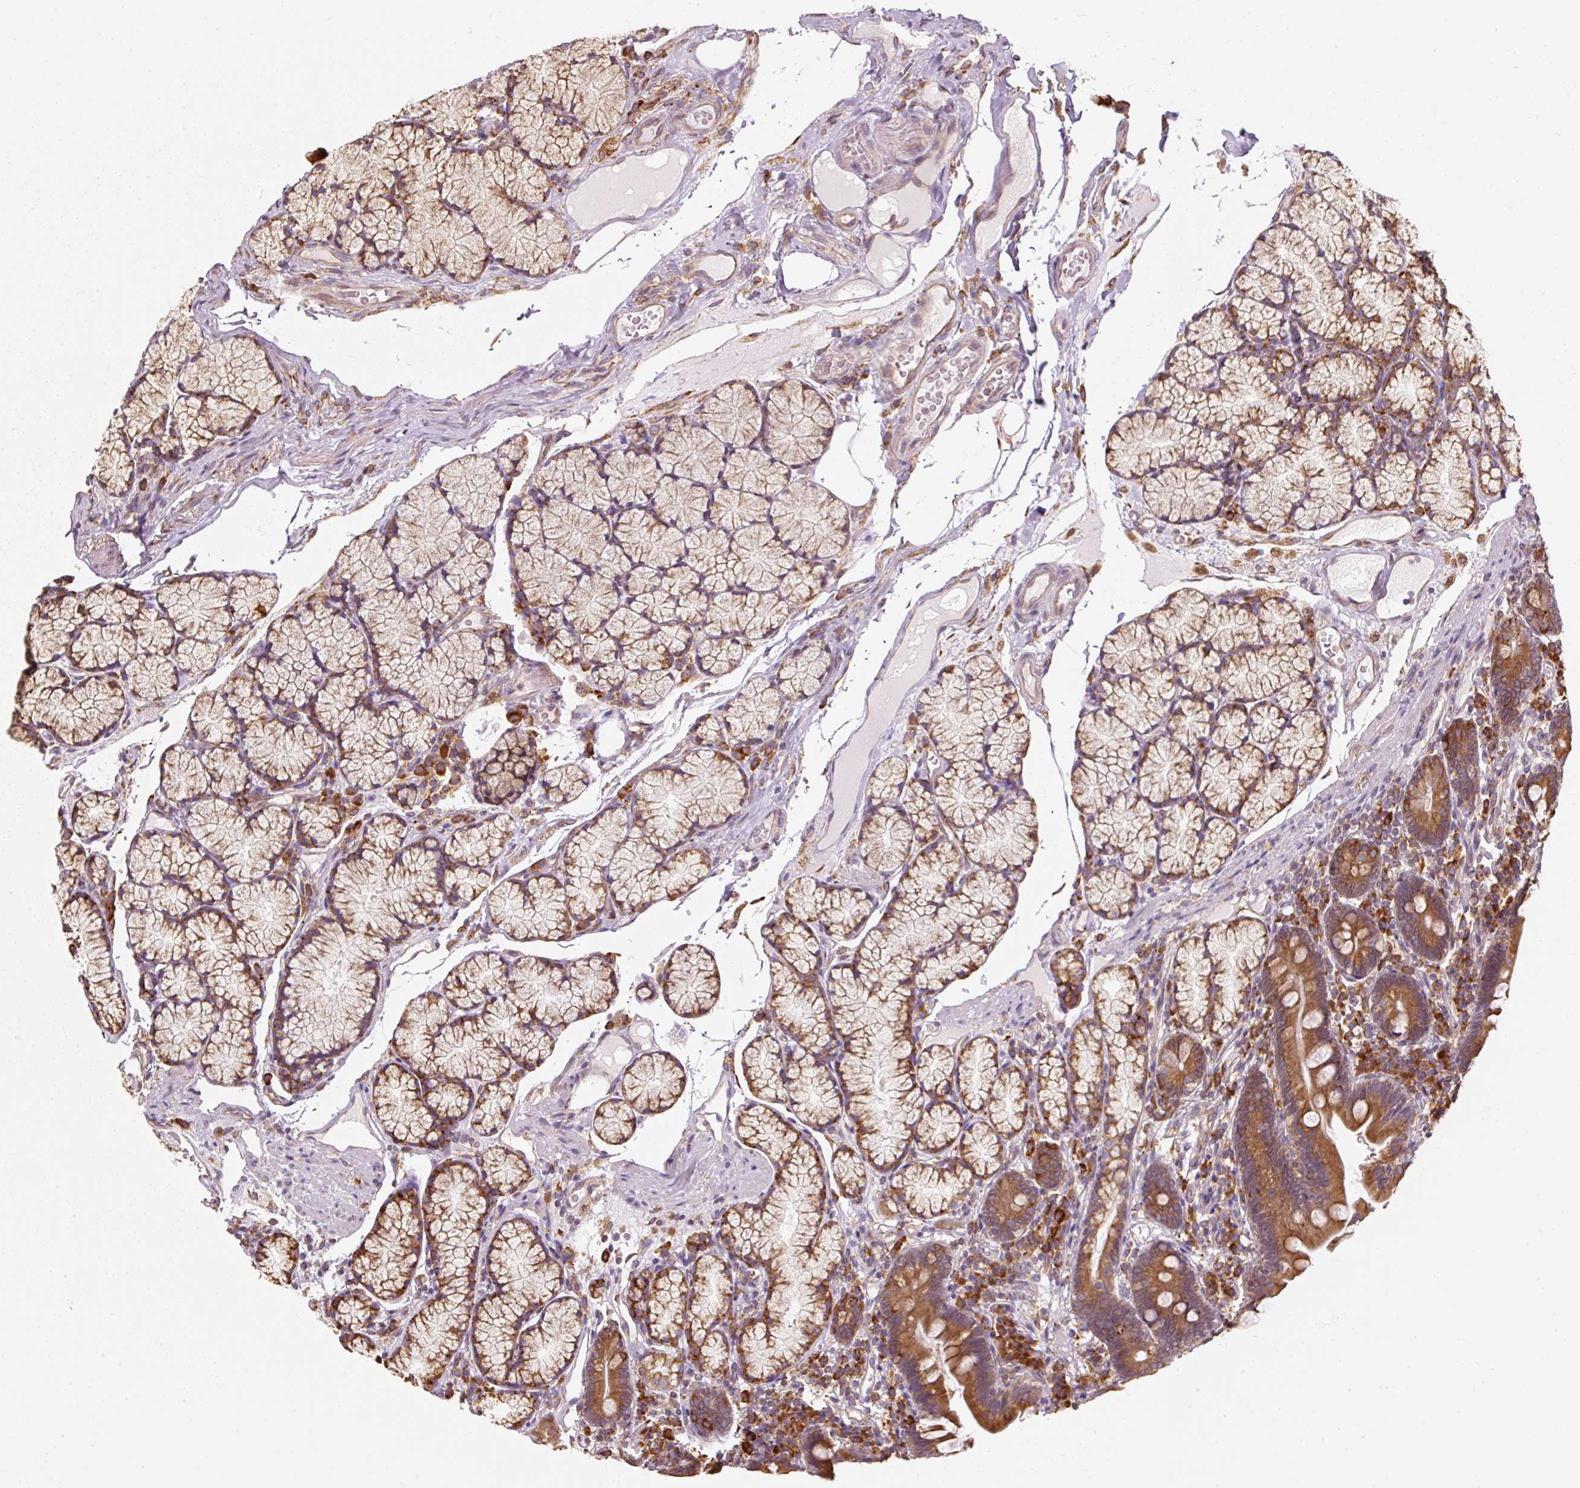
{"staining": {"intensity": "strong", "quantity": ">75%", "location": "cytoplasmic/membranous"}, "tissue": "duodenum", "cell_type": "Glandular cells", "image_type": "normal", "snomed": [{"axis": "morphology", "description": "Normal tissue, NOS"}, {"axis": "topography", "description": "Duodenum"}], "caption": "The photomicrograph exhibits immunohistochemical staining of benign duodenum. There is strong cytoplasmic/membranous expression is seen in approximately >75% of glandular cells.", "gene": "PRKCSH", "patient": {"sex": "female", "age": 67}}